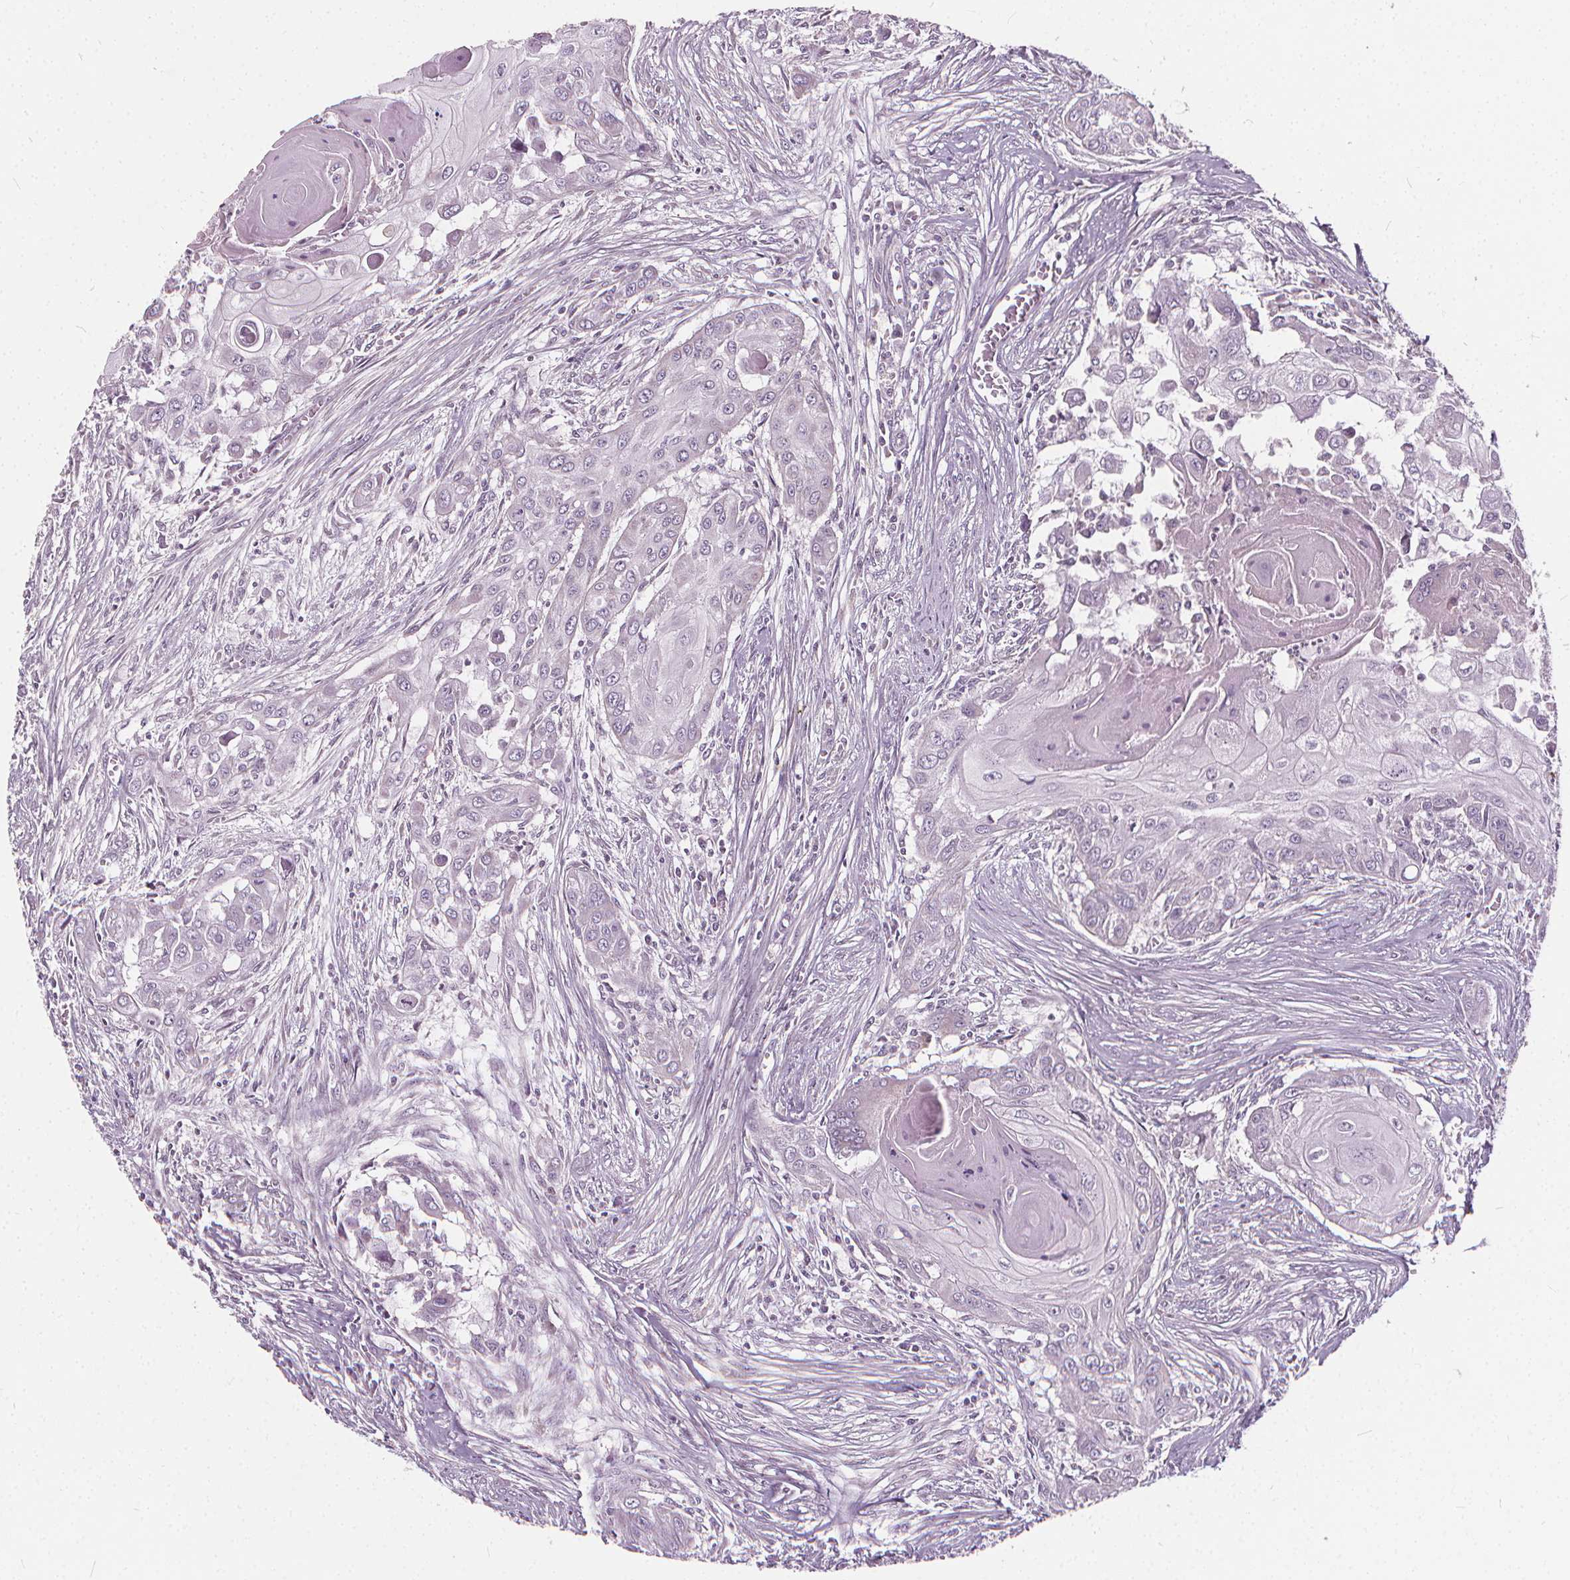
{"staining": {"intensity": "negative", "quantity": "none", "location": "none"}, "tissue": "head and neck cancer", "cell_type": "Tumor cells", "image_type": "cancer", "snomed": [{"axis": "morphology", "description": "Squamous cell carcinoma, NOS"}, {"axis": "topography", "description": "Oral tissue"}, {"axis": "topography", "description": "Head-Neck"}], "caption": "The histopathology image shows no staining of tumor cells in head and neck squamous cell carcinoma. (Stains: DAB (3,3'-diaminobenzidine) IHC with hematoxylin counter stain, Microscopy: brightfield microscopy at high magnification).", "gene": "ORAI2", "patient": {"sex": "male", "age": 71}}